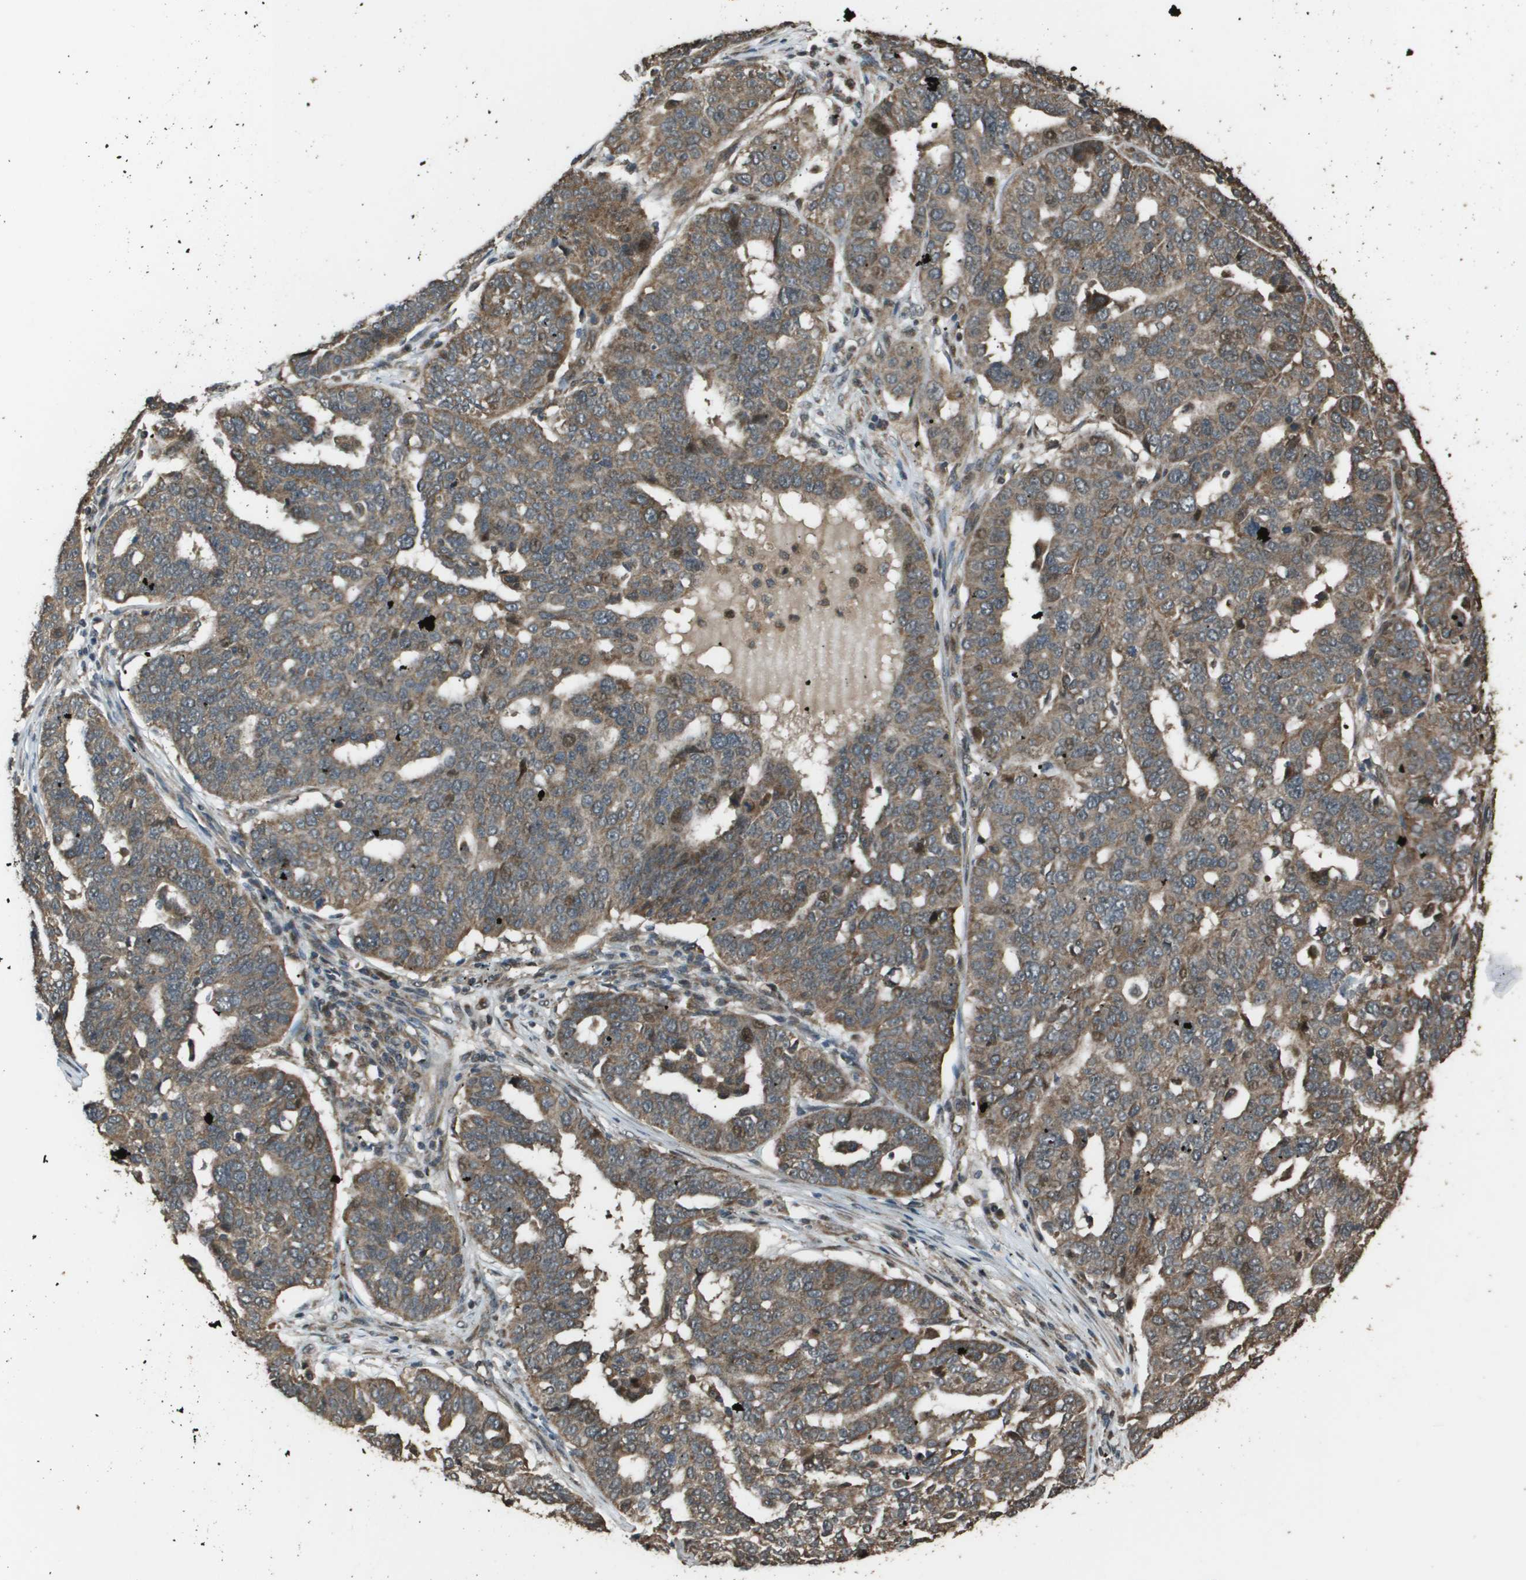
{"staining": {"intensity": "moderate", "quantity": ">75%", "location": "cytoplasmic/membranous"}, "tissue": "ovarian cancer", "cell_type": "Tumor cells", "image_type": "cancer", "snomed": [{"axis": "morphology", "description": "Cystadenocarcinoma, serous, NOS"}, {"axis": "topography", "description": "Ovary"}], "caption": "Ovarian serous cystadenocarcinoma stained for a protein (brown) displays moderate cytoplasmic/membranous positive positivity in about >75% of tumor cells.", "gene": "FIG4", "patient": {"sex": "female", "age": 59}}